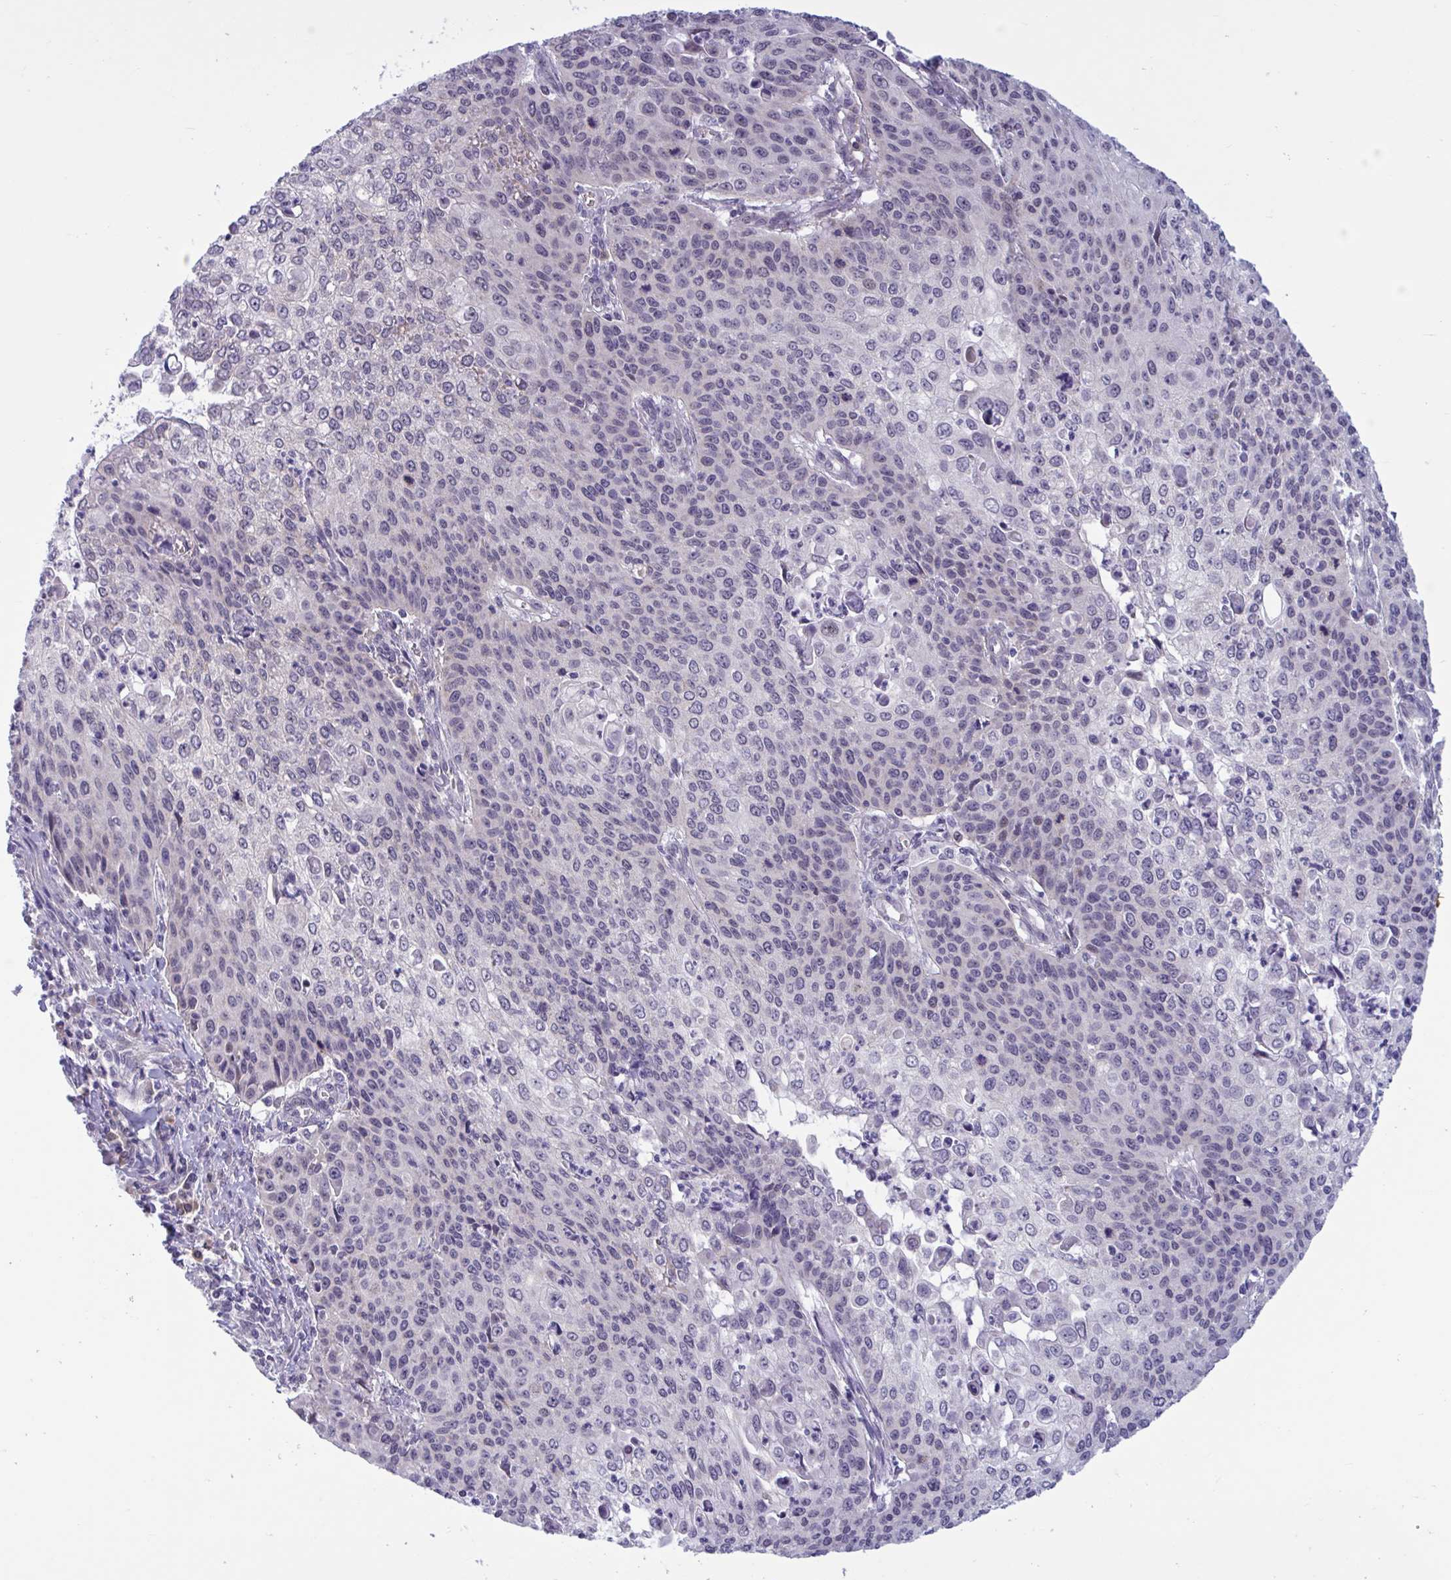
{"staining": {"intensity": "negative", "quantity": "none", "location": "none"}, "tissue": "cervical cancer", "cell_type": "Tumor cells", "image_type": "cancer", "snomed": [{"axis": "morphology", "description": "Squamous cell carcinoma, NOS"}, {"axis": "topography", "description": "Cervix"}], "caption": "Immunohistochemical staining of cervical cancer demonstrates no significant expression in tumor cells. (Stains: DAB IHC with hematoxylin counter stain, Microscopy: brightfield microscopy at high magnification).", "gene": "CNGB3", "patient": {"sex": "female", "age": 65}}